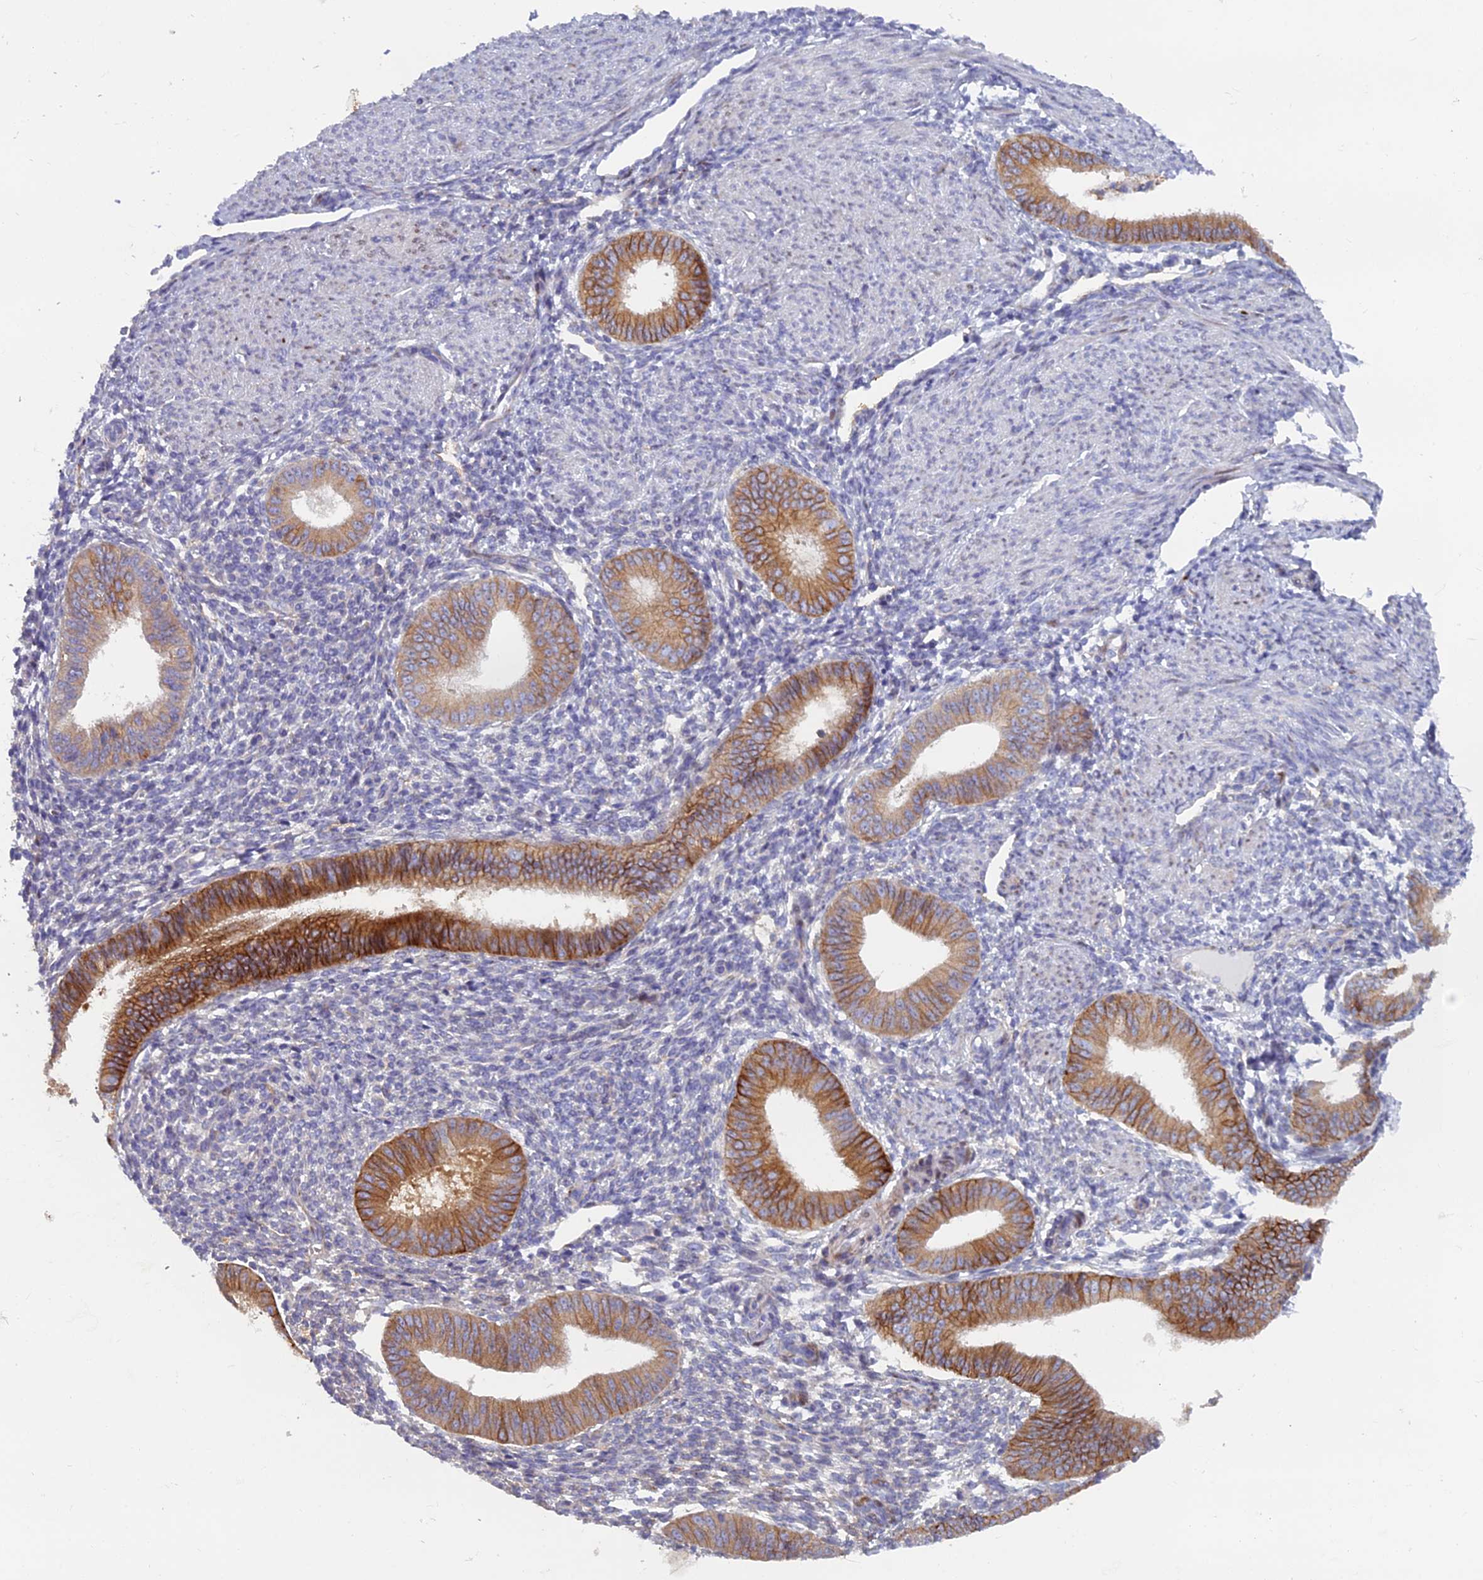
{"staining": {"intensity": "negative", "quantity": "none", "location": "none"}, "tissue": "endometrium", "cell_type": "Cells in endometrial stroma", "image_type": "normal", "snomed": [{"axis": "morphology", "description": "Normal tissue, NOS"}, {"axis": "topography", "description": "Uterus"}, {"axis": "topography", "description": "Endometrium"}], "caption": "High magnification brightfield microscopy of normal endometrium stained with DAB (3,3'-diaminobenzidine) (brown) and counterstained with hematoxylin (blue): cells in endometrial stroma show no significant expression. (Stains: DAB IHC with hematoxylin counter stain, Microscopy: brightfield microscopy at high magnification).", "gene": "B9D2", "patient": {"sex": "female", "age": 48}}